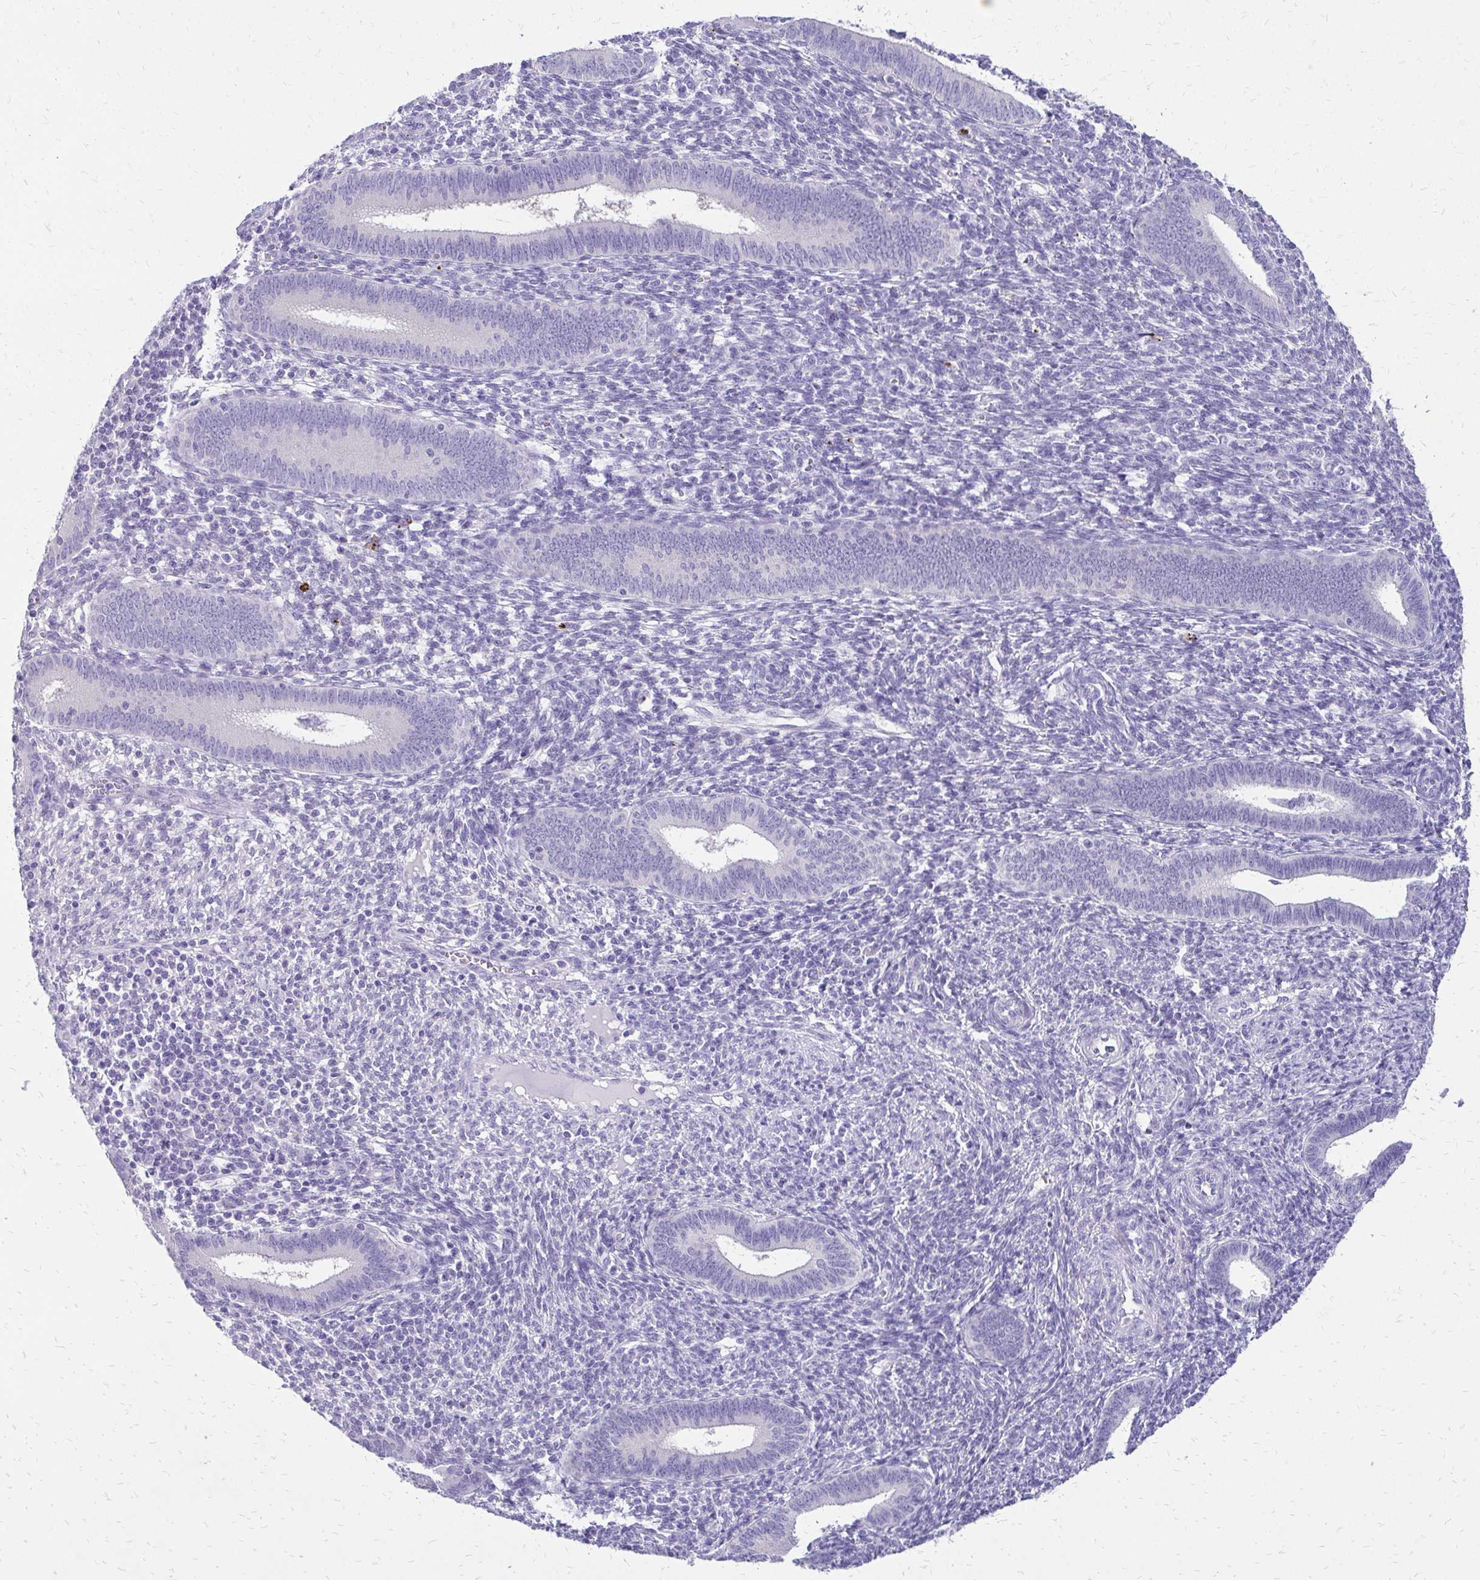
{"staining": {"intensity": "negative", "quantity": "none", "location": "none"}, "tissue": "endometrium", "cell_type": "Cells in endometrial stroma", "image_type": "normal", "snomed": [{"axis": "morphology", "description": "Normal tissue, NOS"}, {"axis": "topography", "description": "Endometrium"}], "caption": "Protein analysis of unremarkable endometrium displays no significant positivity in cells in endometrial stroma. The staining is performed using DAB brown chromogen with nuclei counter-stained in using hematoxylin.", "gene": "SLC32A1", "patient": {"sex": "female", "age": 41}}